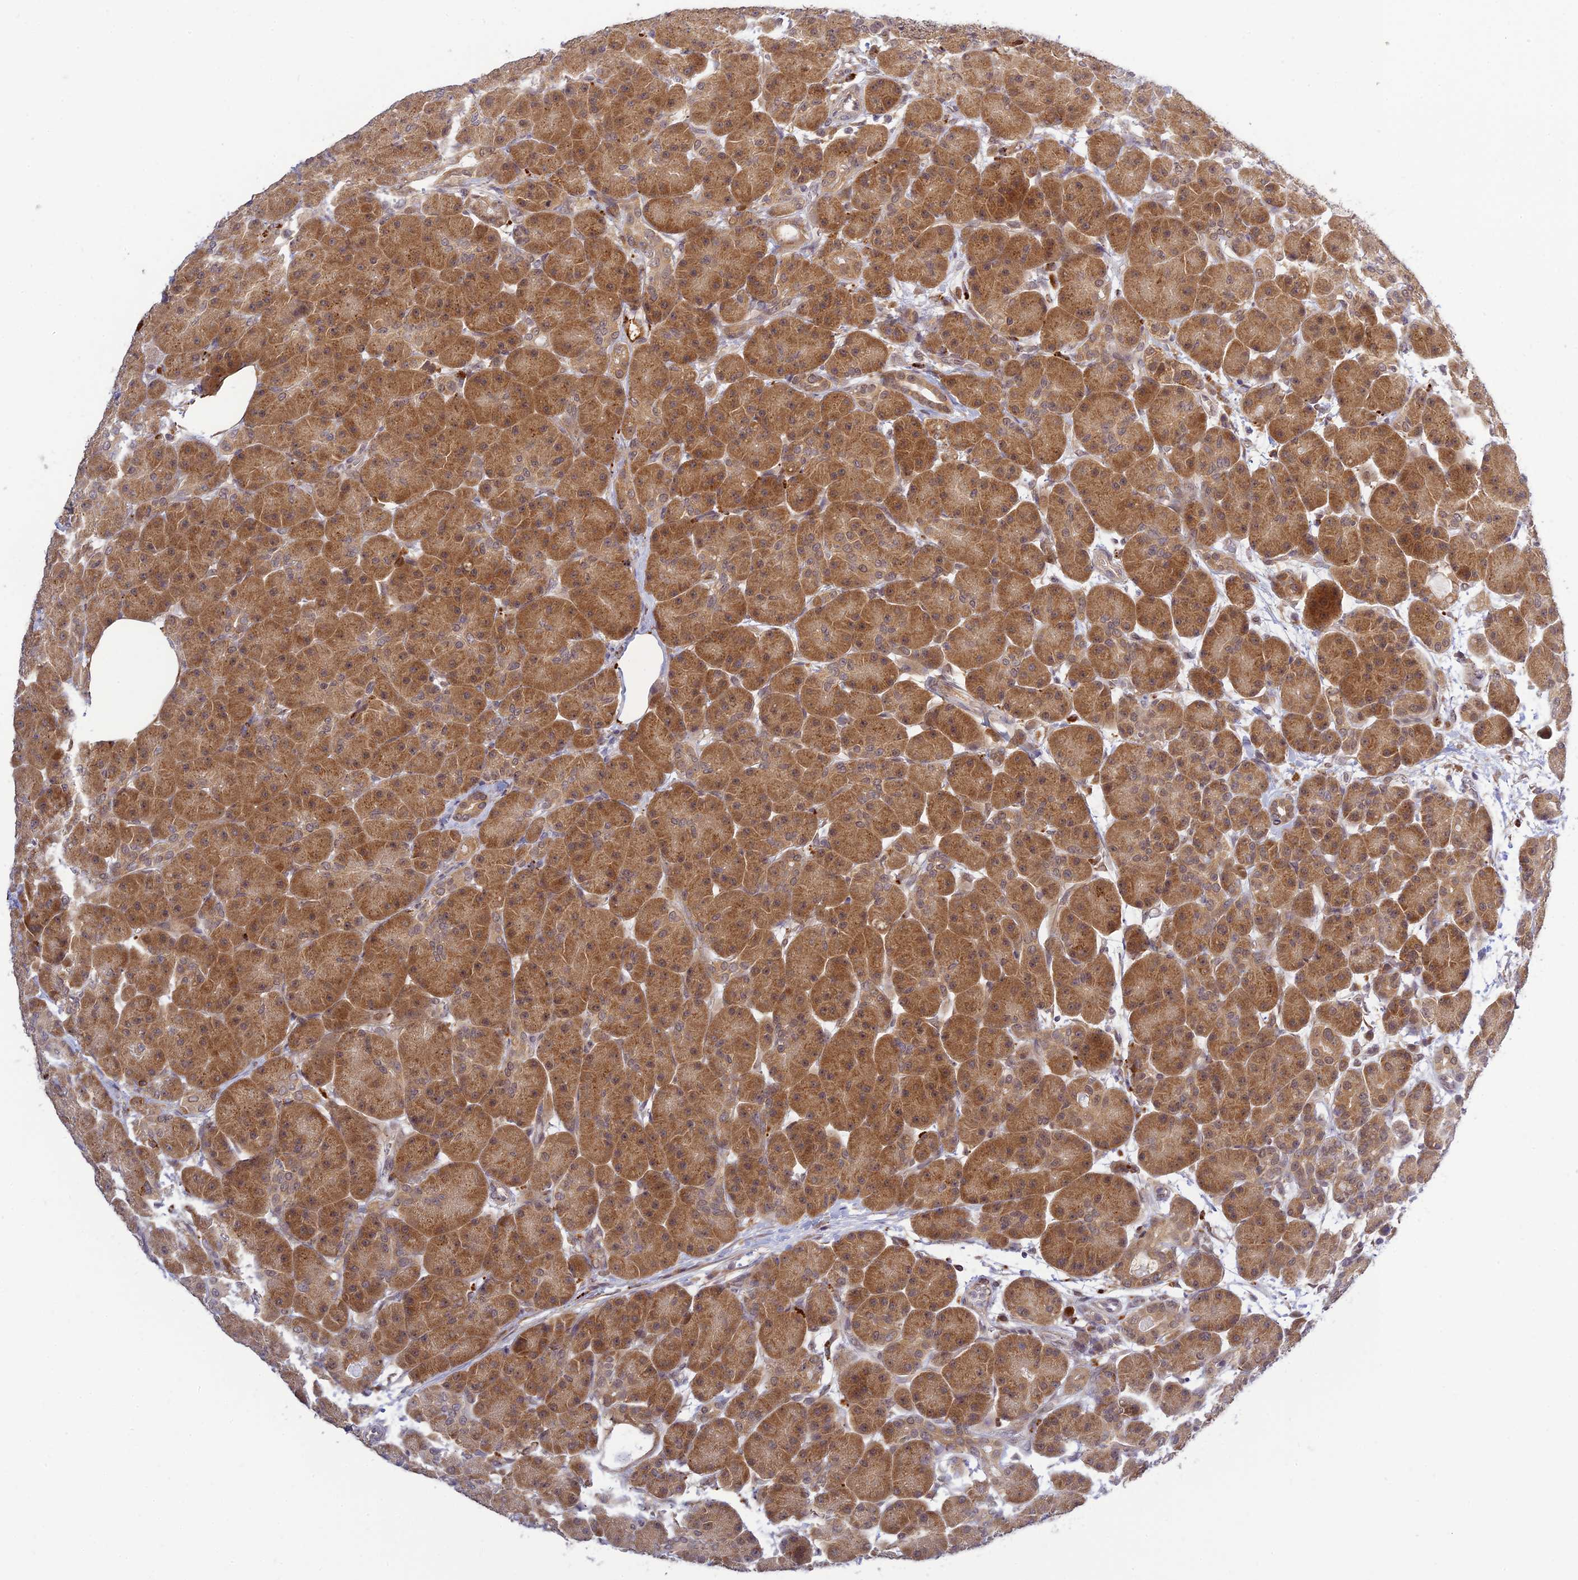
{"staining": {"intensity": "moderate", "quantity": ">75%", "location": "cytoplasmic/membranous"}, "tissue": "pancreas", "cell_type": "Exocrine glandular cells", "image_type": "normal", "snomed": [{"axis": "morphology", "description": "Normal tissue, NOS"}, {"axis": "topography", "description": "Pancreas"}], "caption": "Pancreas stained with DAB IHC demonstrates medium levels of moderate cytoplasmic/membranous positivity in approximately >75% of exocrine glandular cells. The protein of interest is stained brown, and the nuclei are stained in blue (DAB (3,3'-diaminobenzidine) IHC with brightfield microscopy, high magnification).", "gene": "SKIC8", "patient": {"sex": "male", "age": 63}}